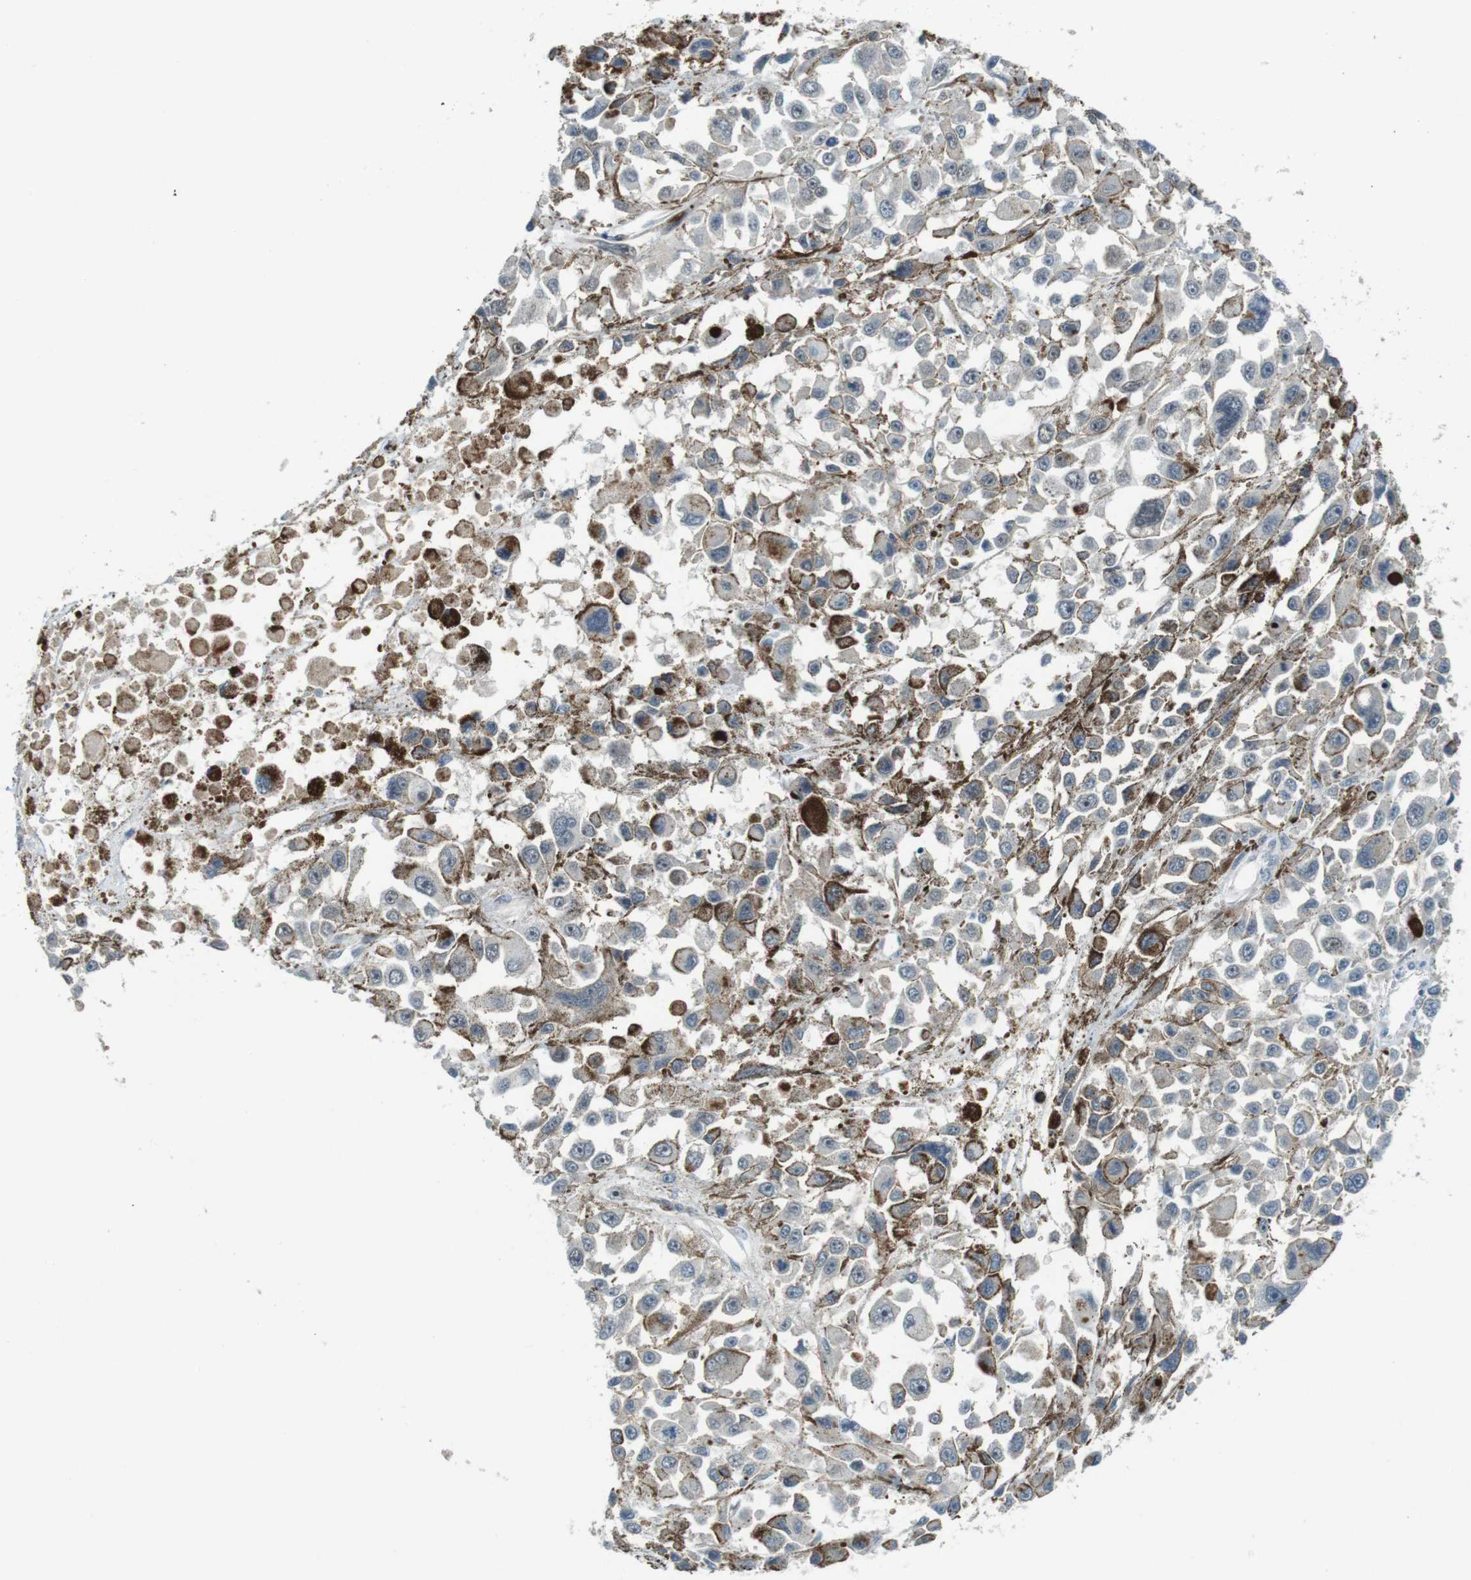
{"staining": {"intensity": "negative", "quantity": "none", "location": "none"}, "tissue": "melanoma", "cell_type": "Tumor cells", "image_type": "cancer", "snomed": [{"axis": "morphology", "description": "Malignant melanoma, Metastatic site"}, {"axis": "topography", "description": "Lymph node"}], "caption": "DAB (3,3'-diaminobenzidine) immunohistochemical staining of malignant melanoma (metastatic site) exhibits no significant expression in tumor cells.", "gene": "MAPKAPK5", "patient": {"sex": "male", "age": 59}}